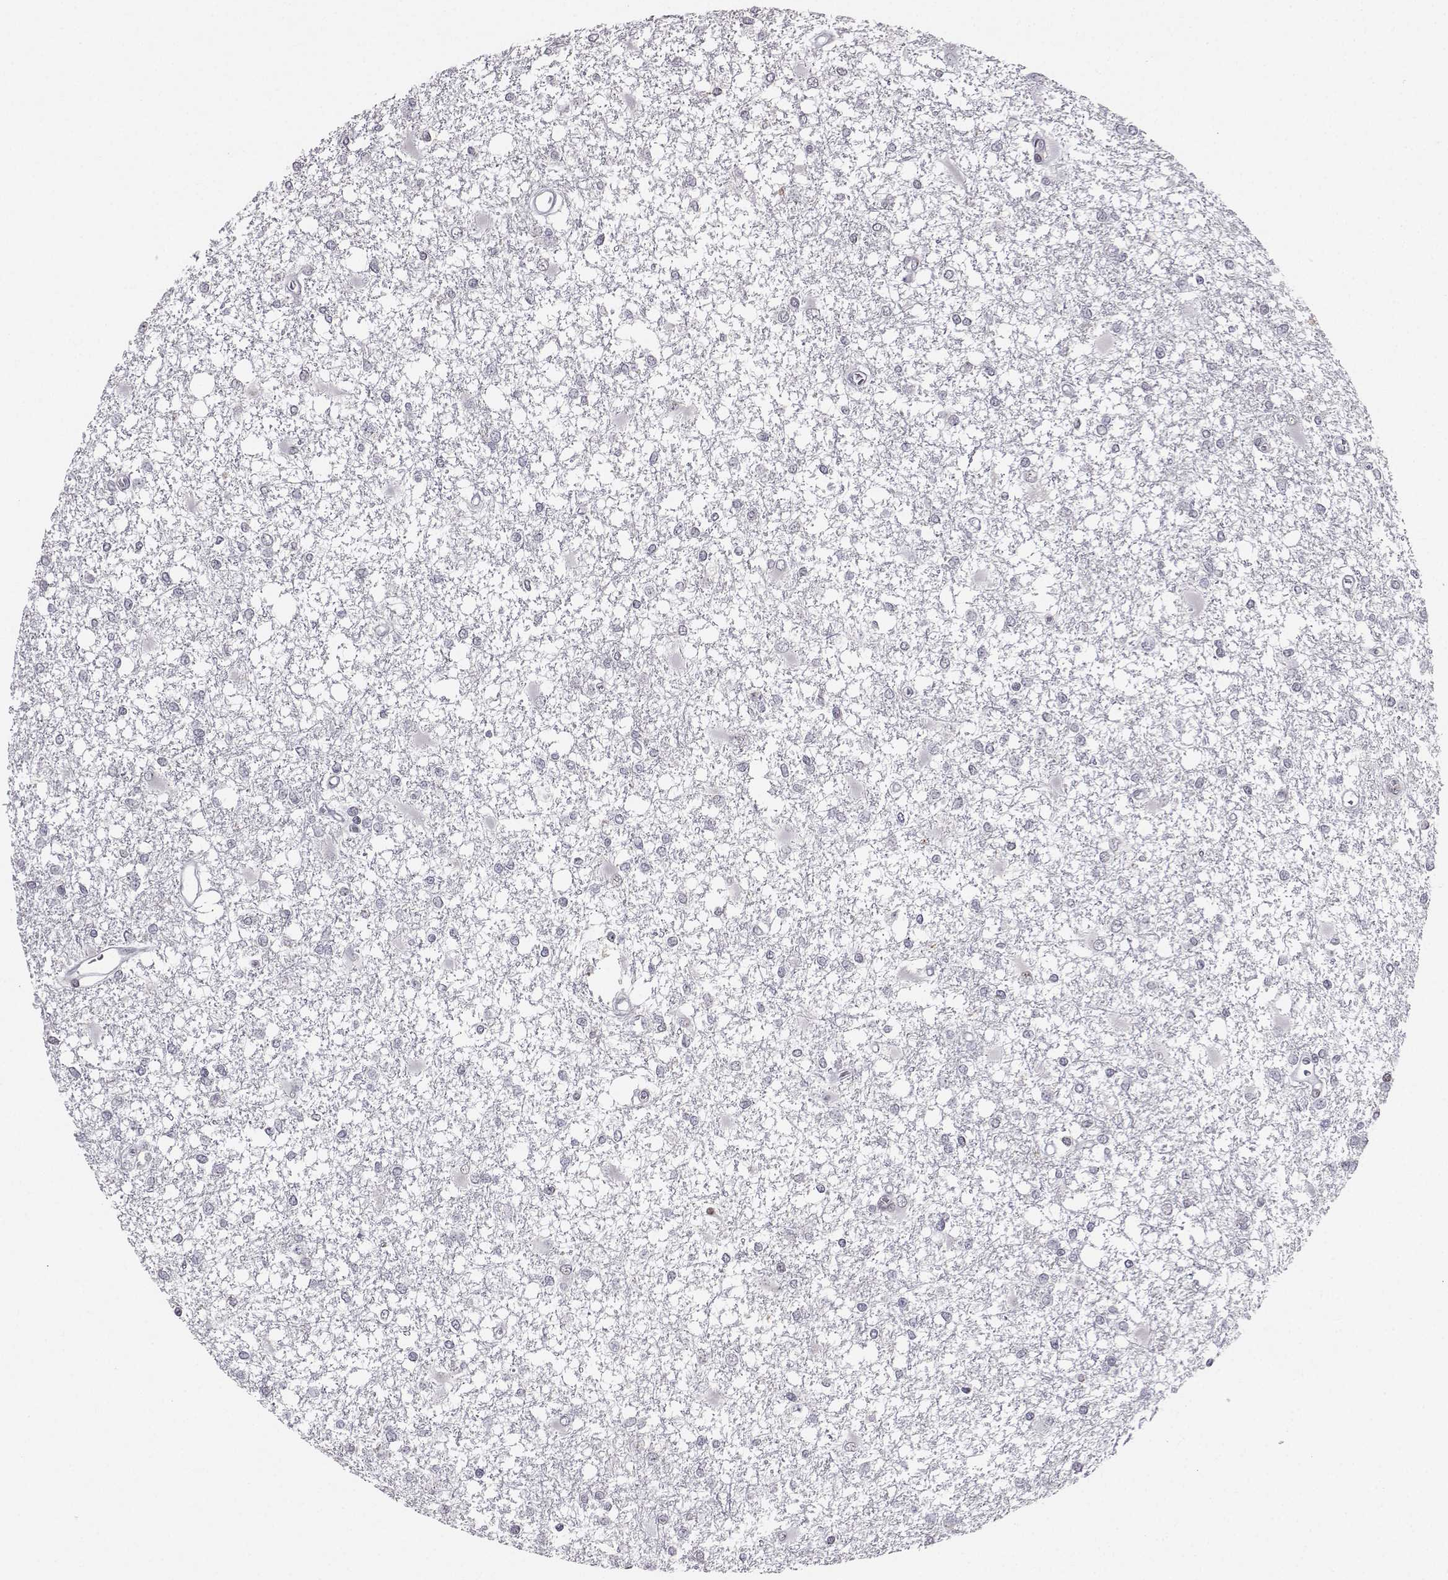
{"staining": {"intensity": "negative", "quantity": "none", "location": "none"}, "tissue": "glioma", "cell_type": "Tumor cells", "image_type": "cancer", "snomed": [{"axis": "morphology", "description": "Glioma, malignant, High grade"}, {"axis": "topography", "description": "Cerebral cortex"}], "caption": "Immunohistochemistry (IHC) histopathology image of neoplastic tissue: malignant glioma (high-grade) stained with DAB (3,3'-diaminobenzidine) displays no significant protein positivity in tumor cells.", "gene": "PCP4L1", "patient": {"sex": "male", "age": 79}}